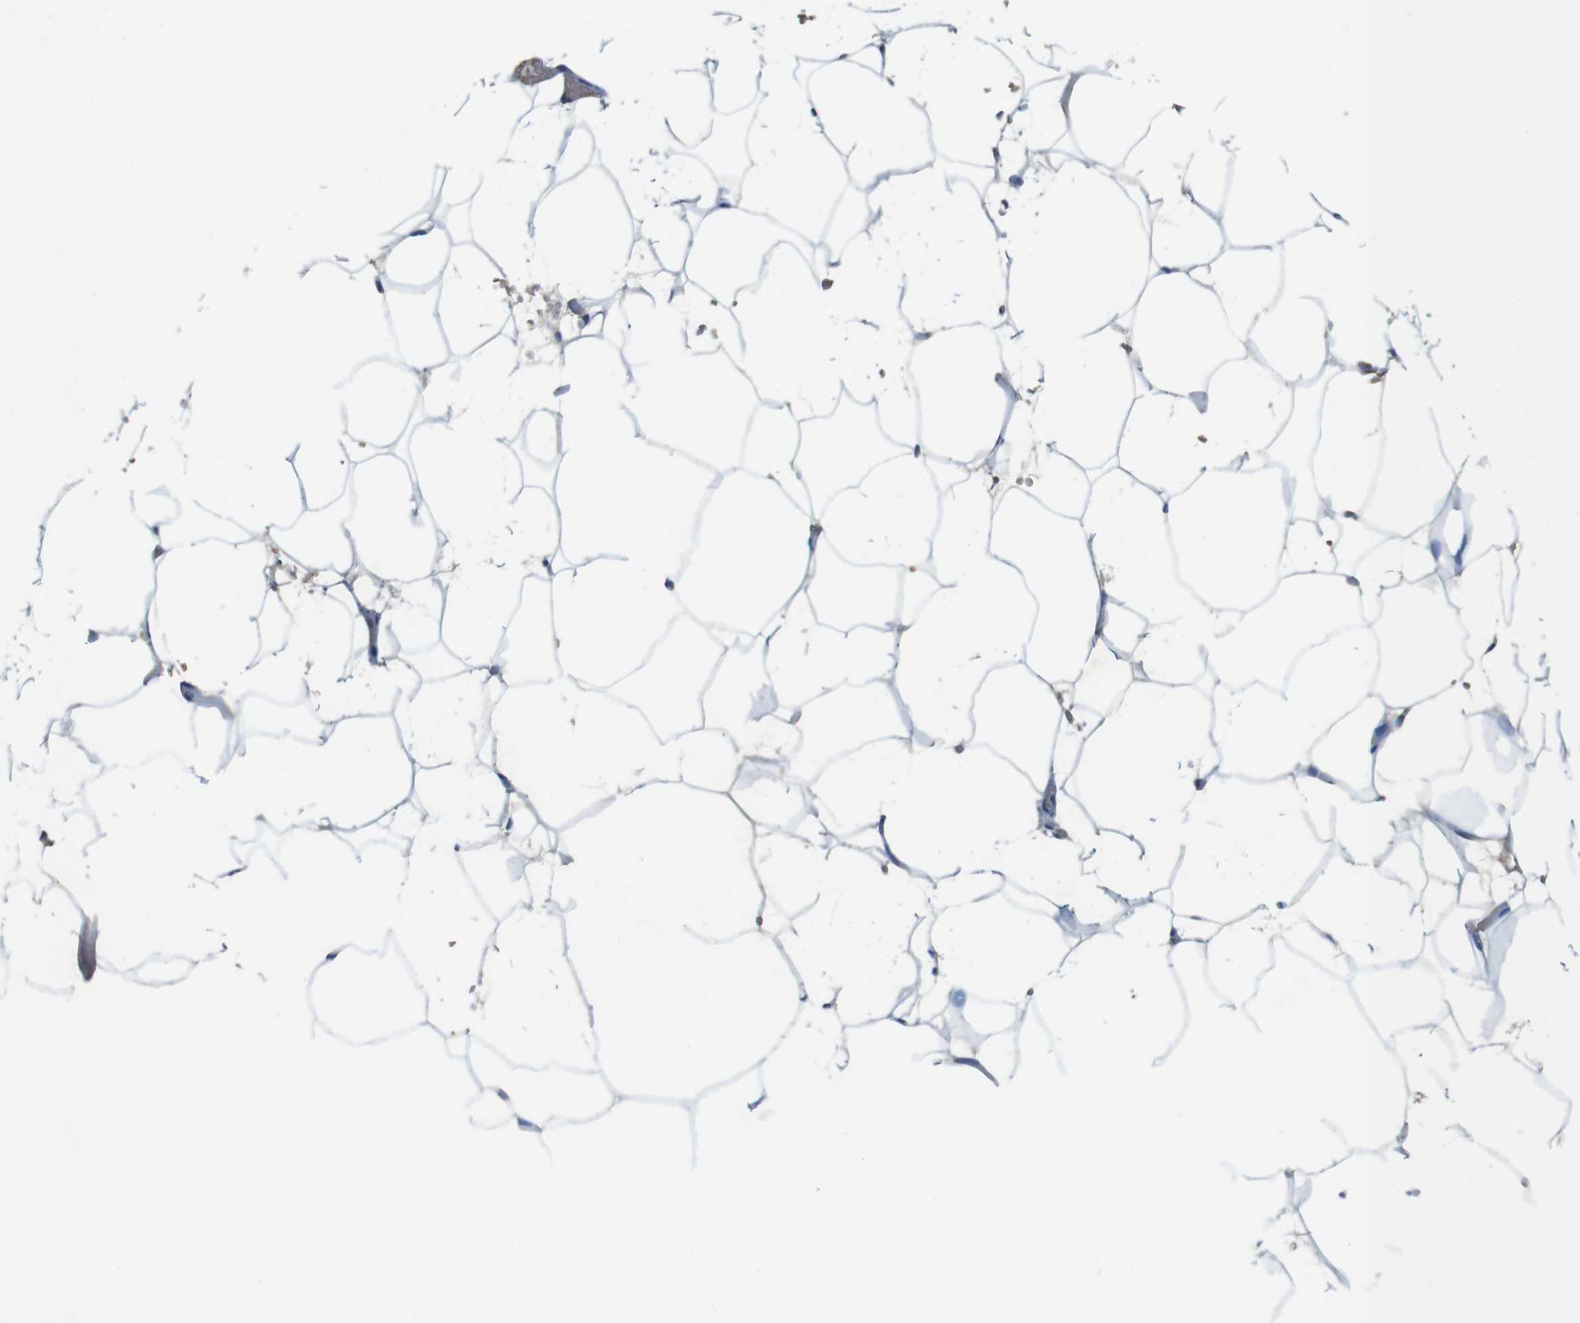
{"staining": {"intensity": "moderate", "quantity": ">75%", "location": "nuclear"}, "tissue": "adipose tissue", "cell_type": "Adipocytes", "image_type": "normal", "snomed": [{"axis": "morphology", "description": "Normal tissue, NOS"}, {"axis": "topography", "description": "Breast"}, {"axis": "topography", "description": "Adipose tissue"}], "caption": "Immunohistochemistry staining of benign adipose tissue, which displays medium levels of moderate nuclear staining in about >75% of adipocytes indicating moderate nuclear protein staining. The staining was performed using DAB (brown) for protein detection and nuclei were counterstained in hematoxylin (blue).", "gene": "SUB1", "patient": {"sex": "female", "age": 25}}